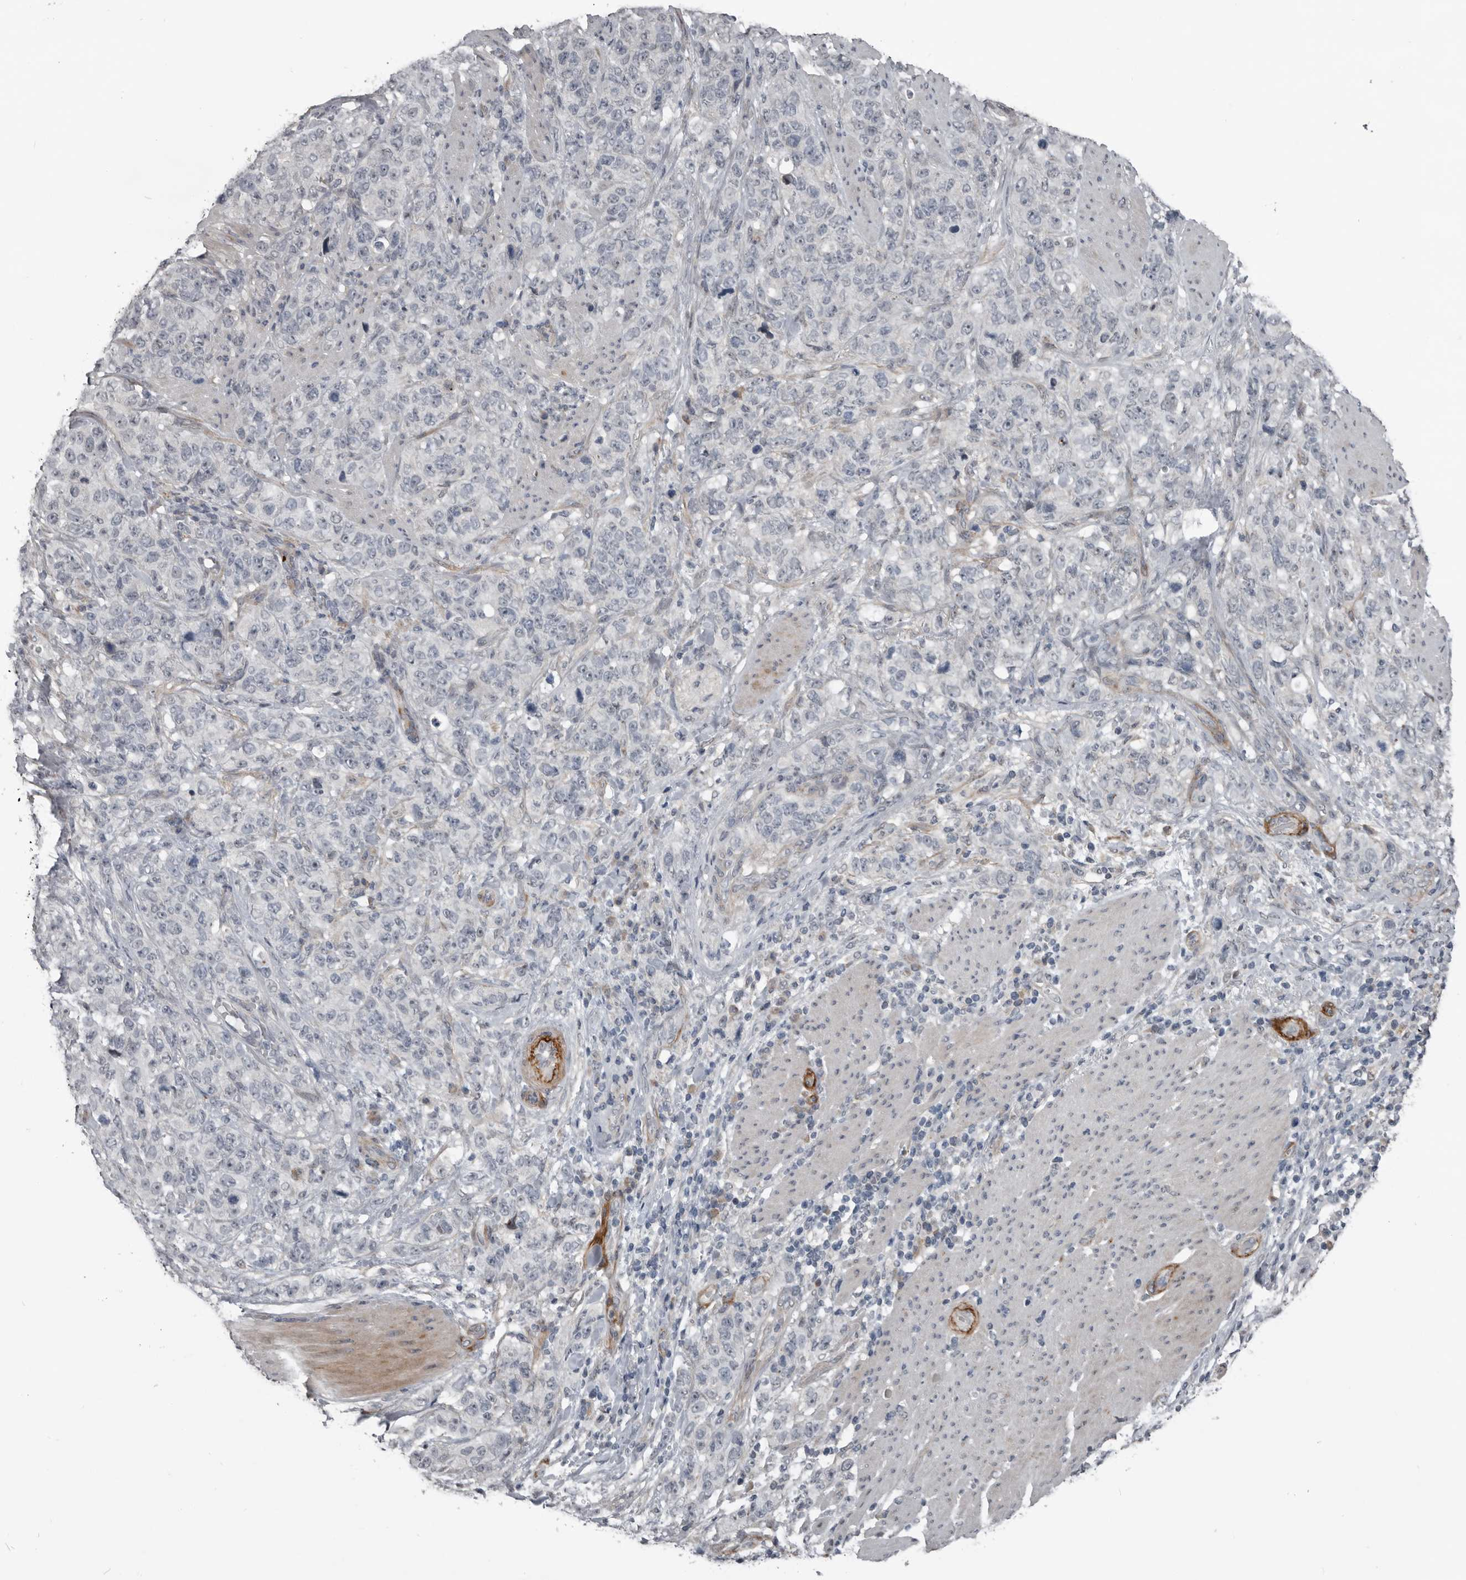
{"staining": {"intensity": "negative", "quantity": "none", "location": "none"}, "tissue": "stomach cancer", "cell_type": "Tumor cells", "image_type": "cancer", "snomed": [{"axis": "morphology", "description": "Adenocarcinoma, NOS"}, {"axis": "topography", "description": "Stomach"}], "caption": "Human stomach cancer stained for a protein using immunohistochemistry (IHC) exhibits no staining in tumor cells.", "gene": "C1orf216", "patient": {"sex": "male", "age": 48}}